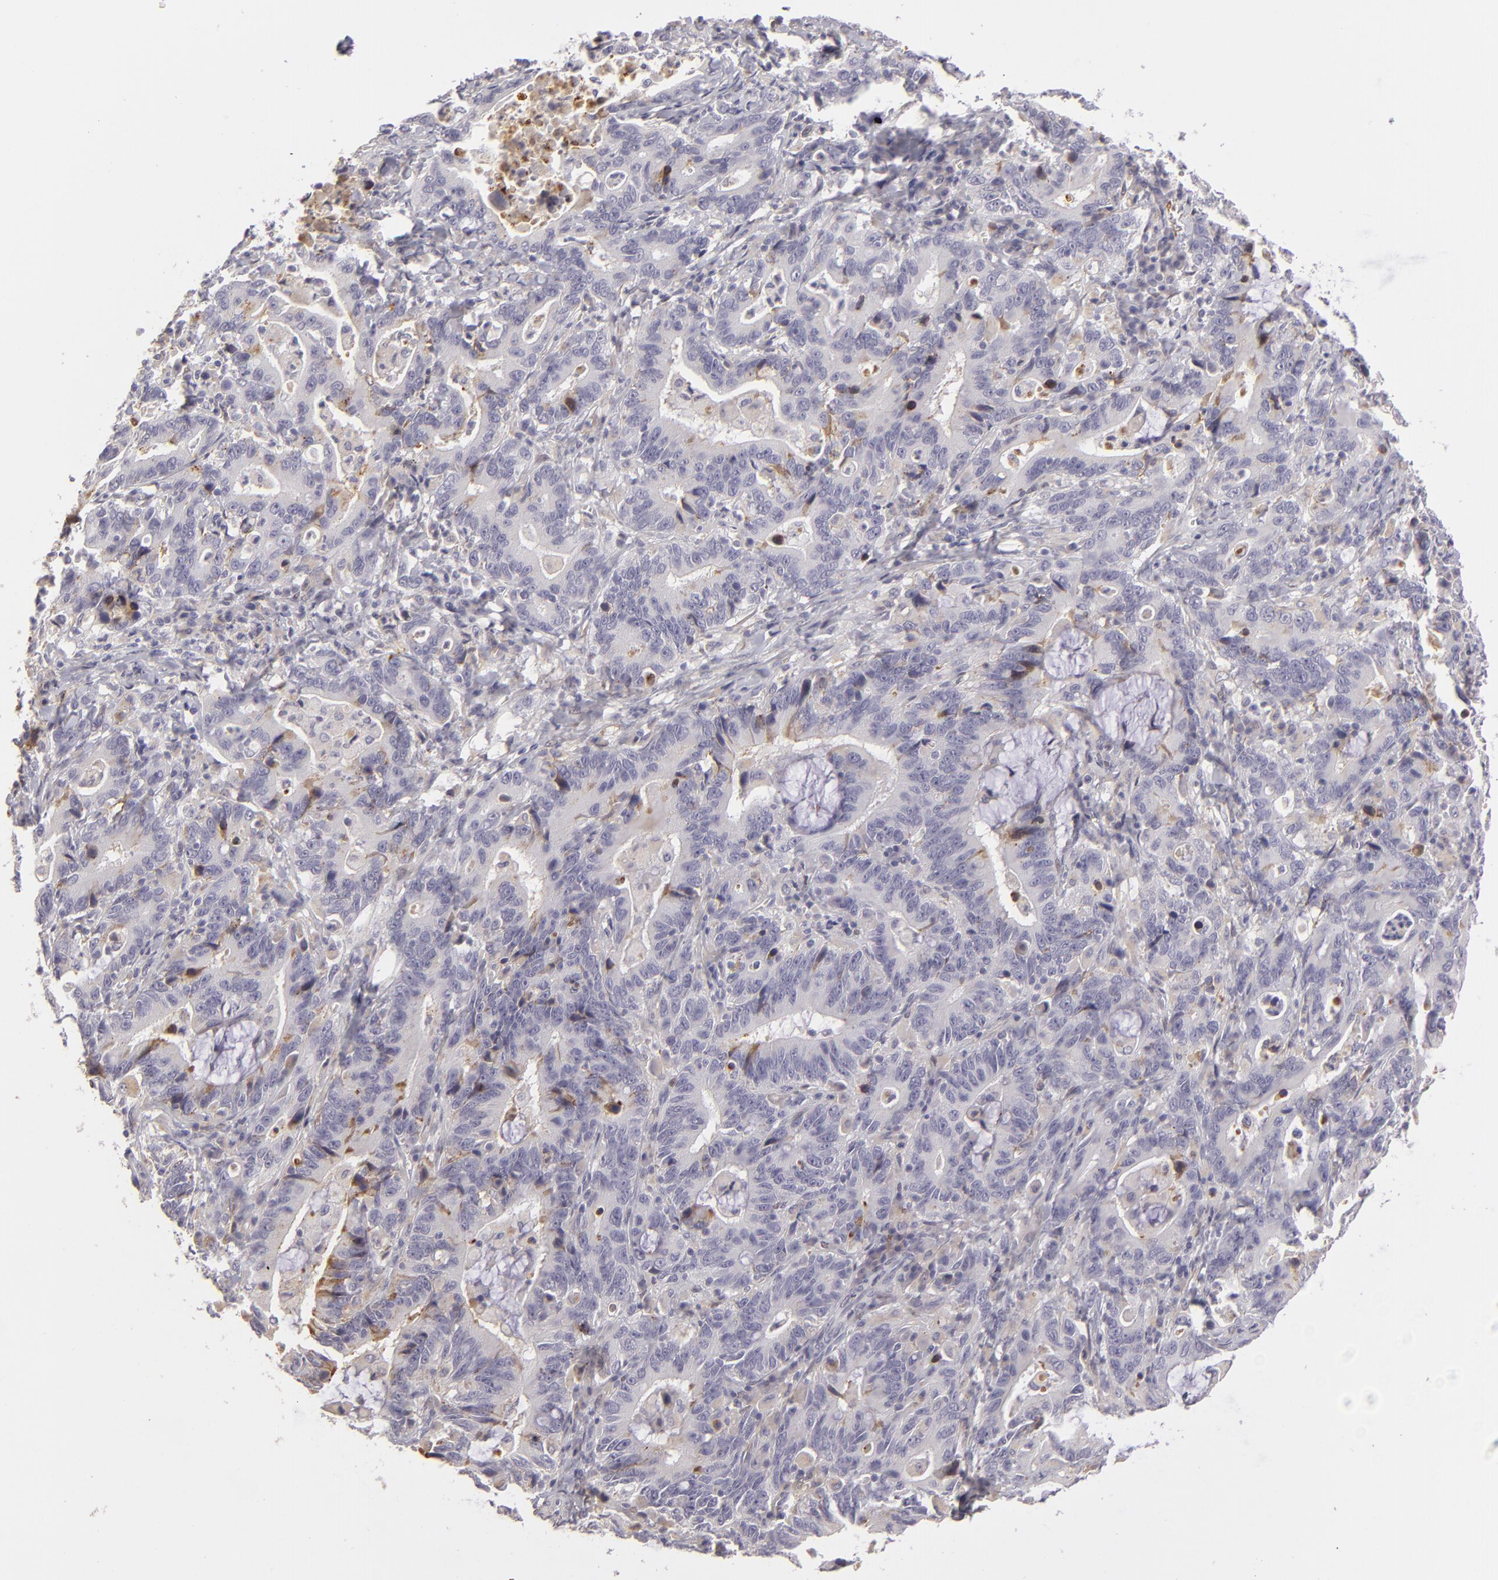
{"staining": {"intensity": "negative", "quantity": "none", "location": "none"}, "tissue": "stomach cancer", "cell_type": "Tumor cells", "image_type": "cancer", "snomed": [{"axis": "morphology", "description": "Adenocarcinoma, NOS"}, {"axis": "topography", "description": "Stomach, upper"}], "caption": "Image shows no significant protein positivity in tumor cells of stomach adenocarcinoma. (Brightfield microscopy of DAB immunohistochemistry (IHC) at high magnification).", "gene": "EFS", "patient": {"sex": "male", "age": 63}}